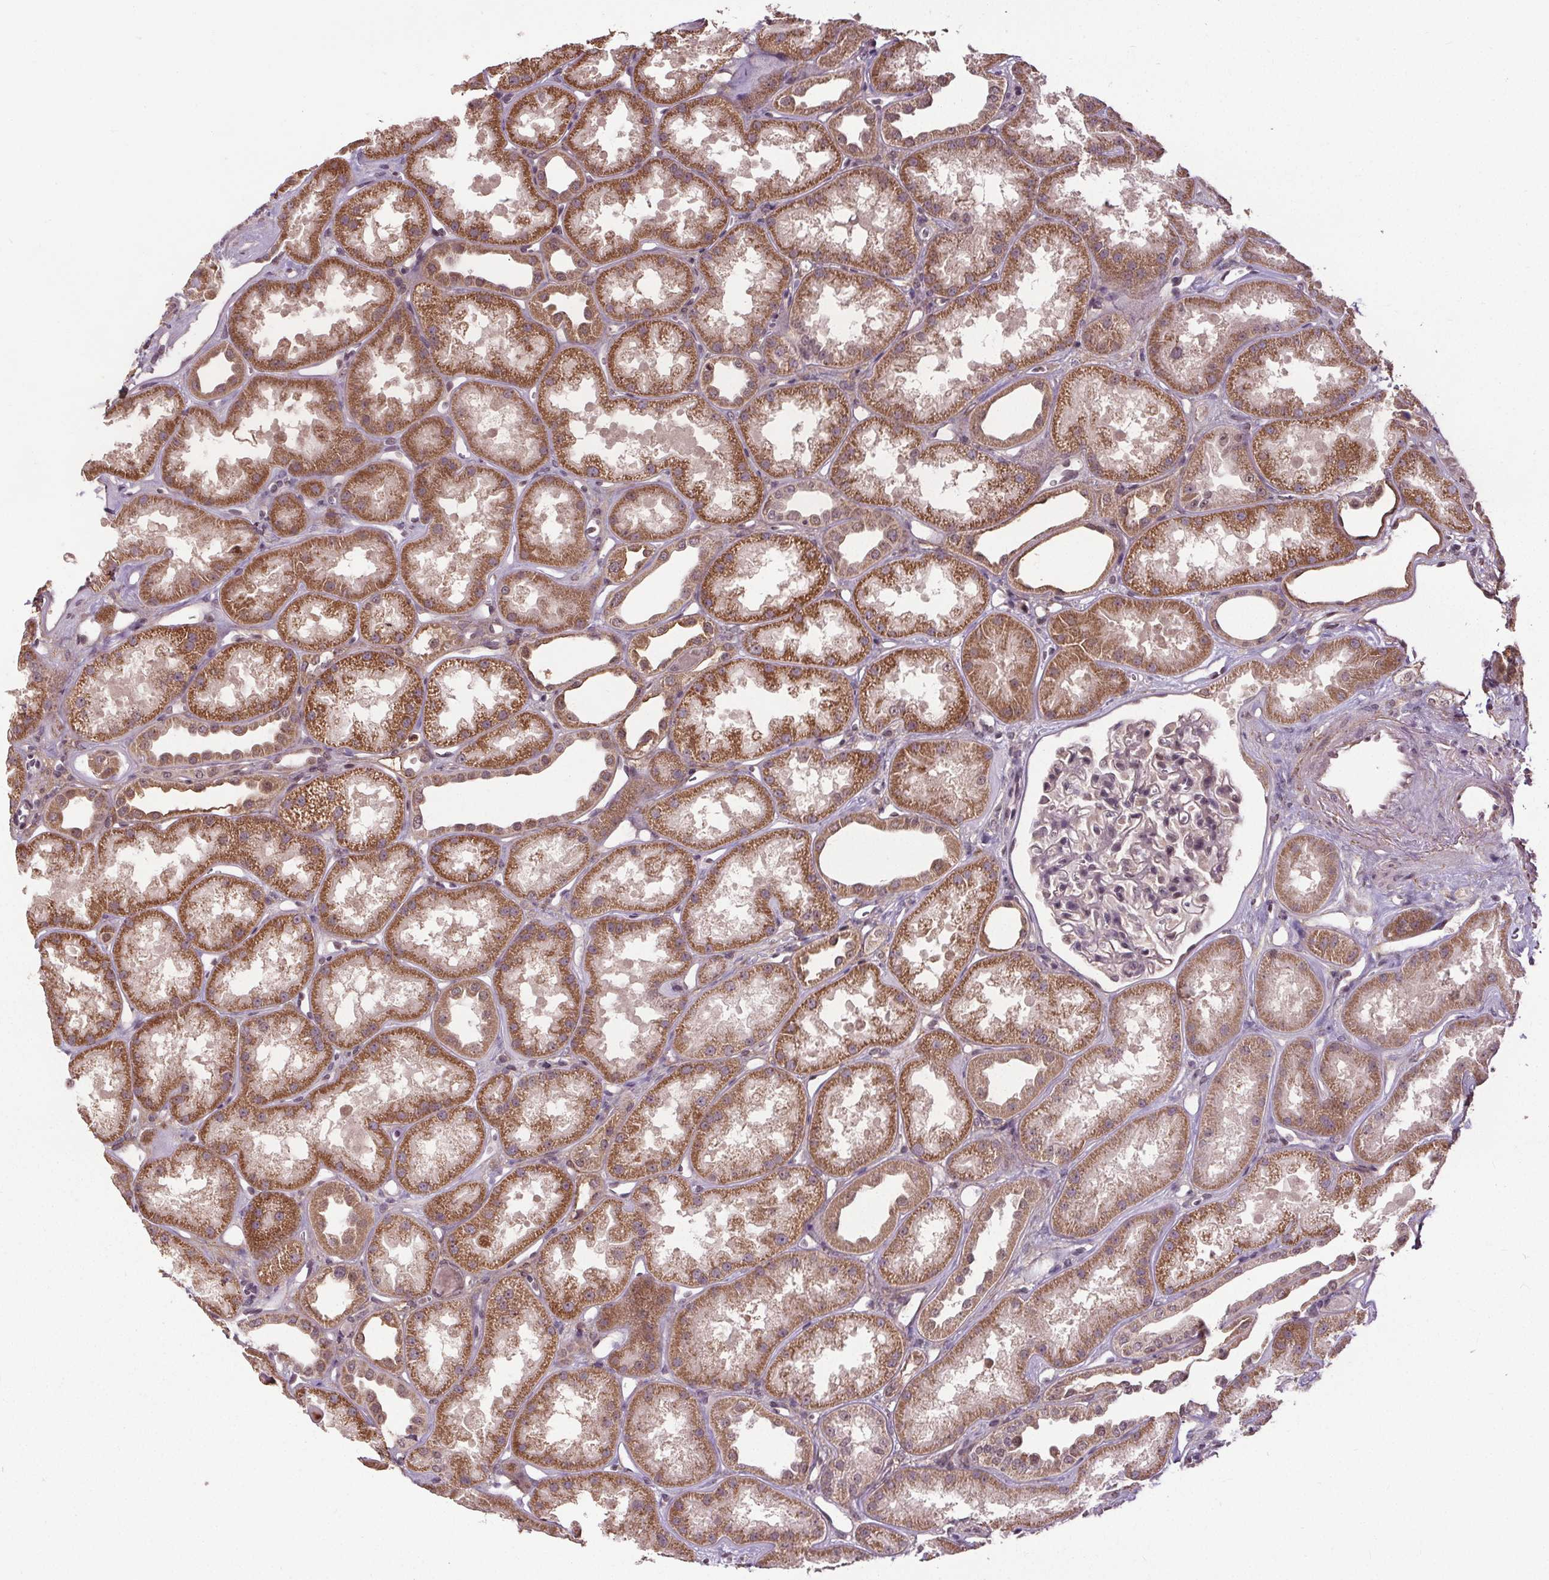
{"staining": {"intensity": "negative", "quantity": "none", "location": "none"}, "tissue": "kidney", "cell_type": "Cells in glomeruli", "image_type": "normal", "snomed": [{"axis": "morphology", "description": "Normal tissue, NOS"}, {"axis": "topography", "description": "Kidney"}], "caption": "Cells in glomeruli show no significant protein expression in unremarkable kidney.", "gene": "KIAA0232", "patient": {"sex": "male", "age": 61}}